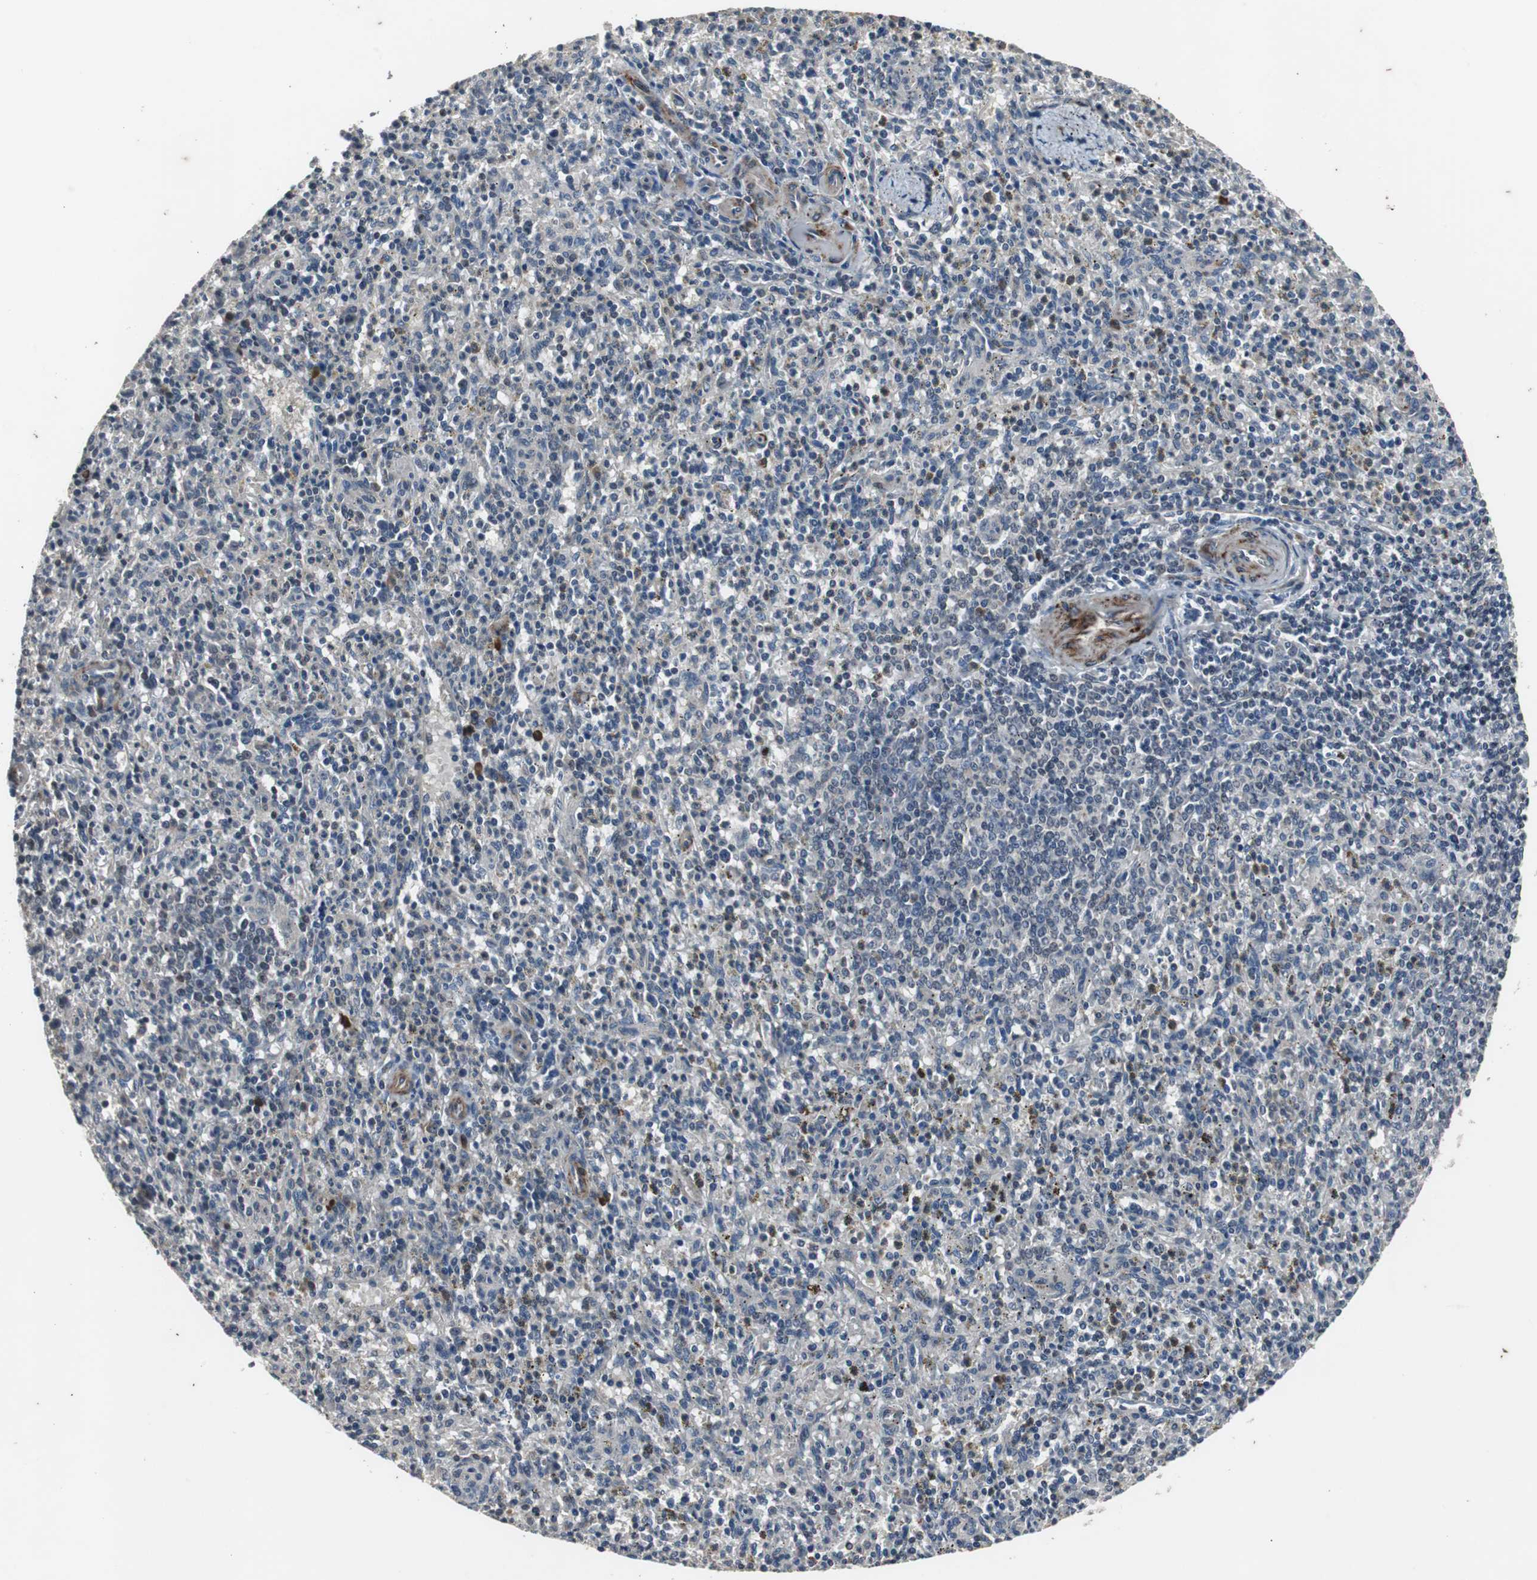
{"staining": {"intensity": "negative", "quantity": "none", "location": "none"}, "tissue": "spleen", "cell_type": "Cells in red pulp", "image_type": "normal", "snomed": [{"axis": "morphology", "description": "Normal tissue, NOS"}, {"axis": "topography", "description": "Spleen"}], "caption": "This histopathology image is of benign spleen stained with immunohistochemistry to label a protein in brown with the nuclei are counter-stained blue. There is no expression in cells in red pulp.", "gene": "CRADD", "patient": {"sex": "male", "age": 72}}